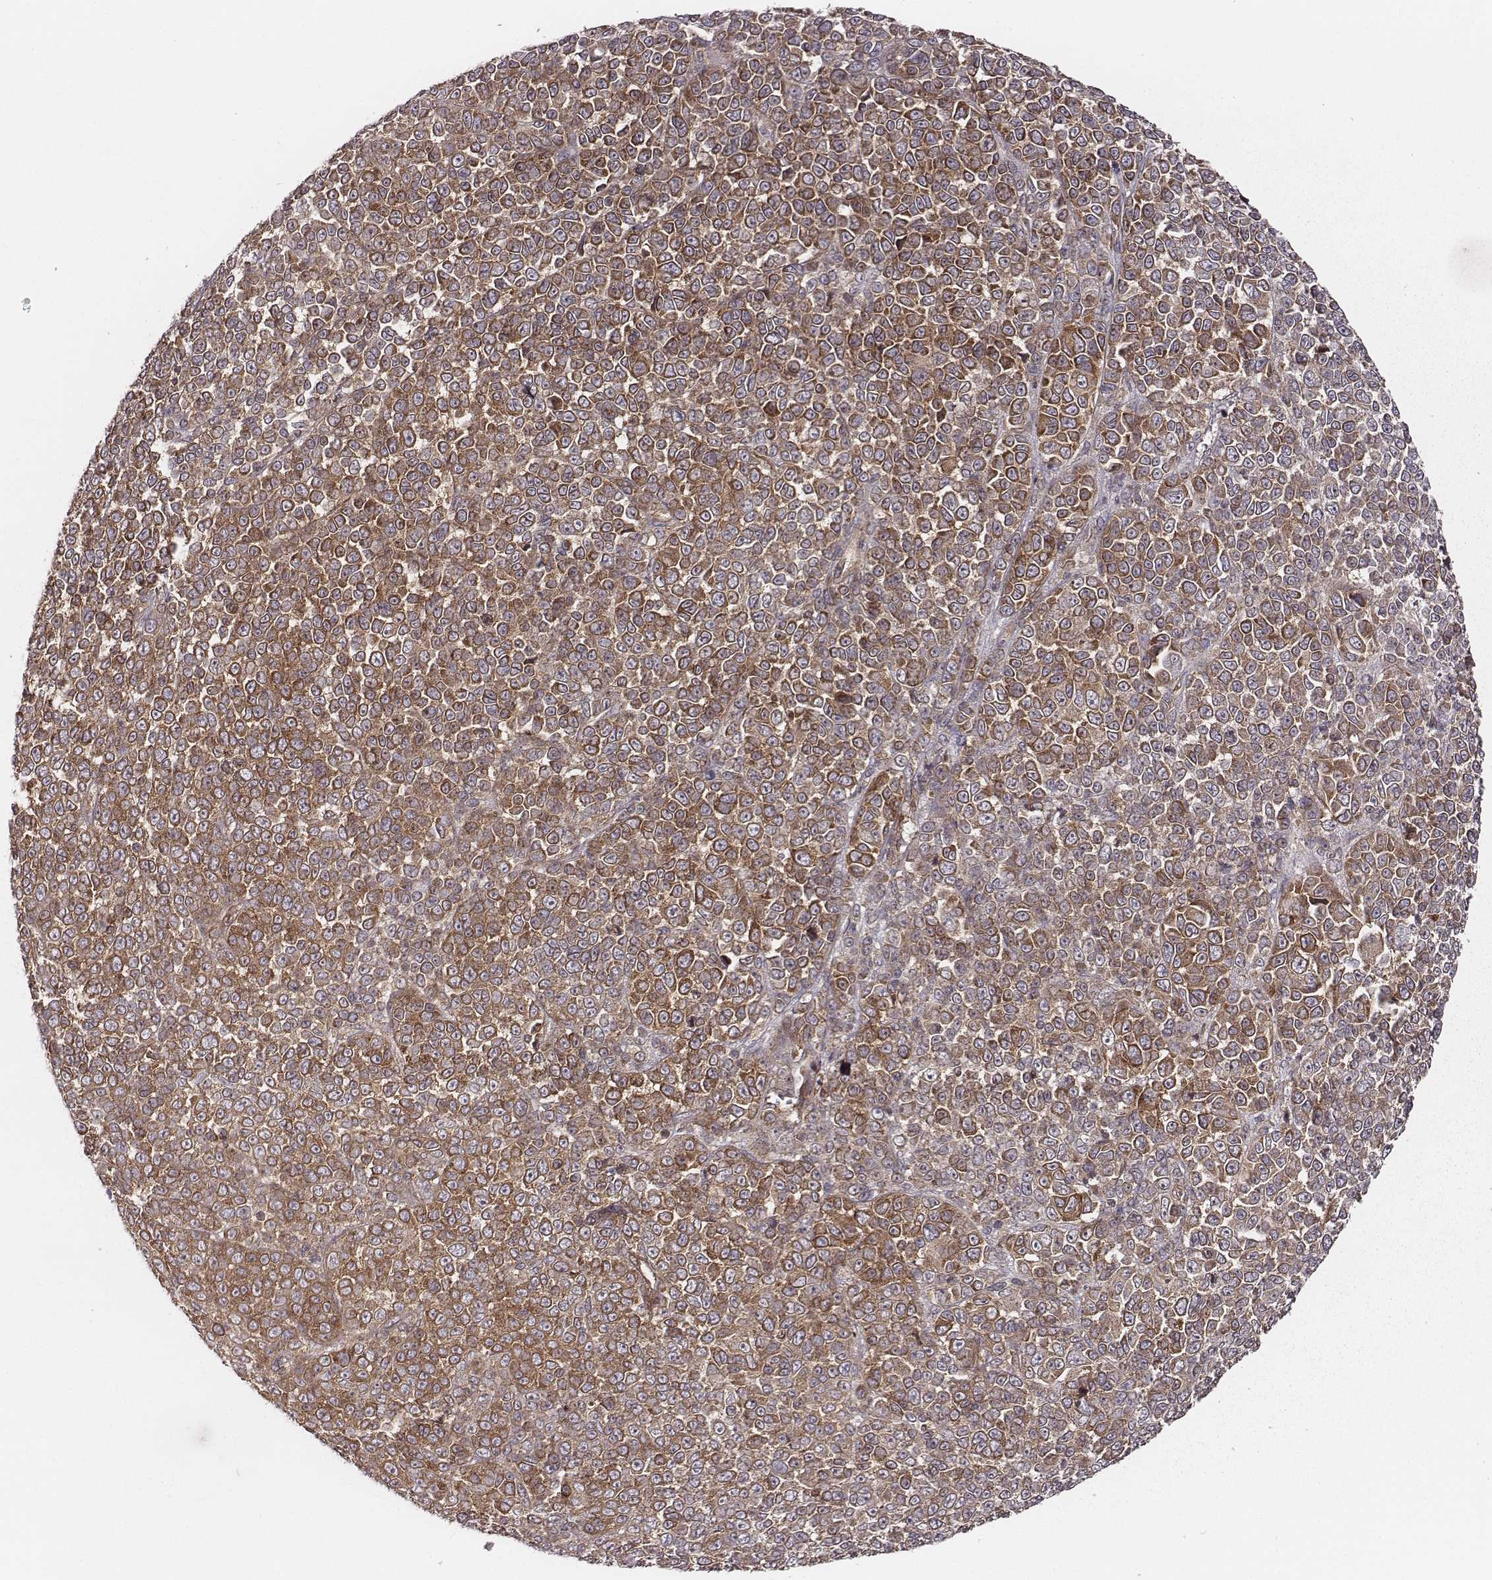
{"staining": {"intensity": "moderate", "quantity": ">75%", "location": "cytoplasmic/membranous"}, "tissue": "melanoma", "cell_type": "Tumor cells", "image_type": "cancer", "snomed": [{"axis": "morphology", "description": "Malignant melanoma, NOS"}, {"axis": "topography", "description": "Skin"}], "caption": "A brown stain highlights moderate cytoplasmic/membranous positivity of a protein in melanoma tumor cells.", "gene": "VPS26A", "patient": {"sex": "female", "age": 95}}